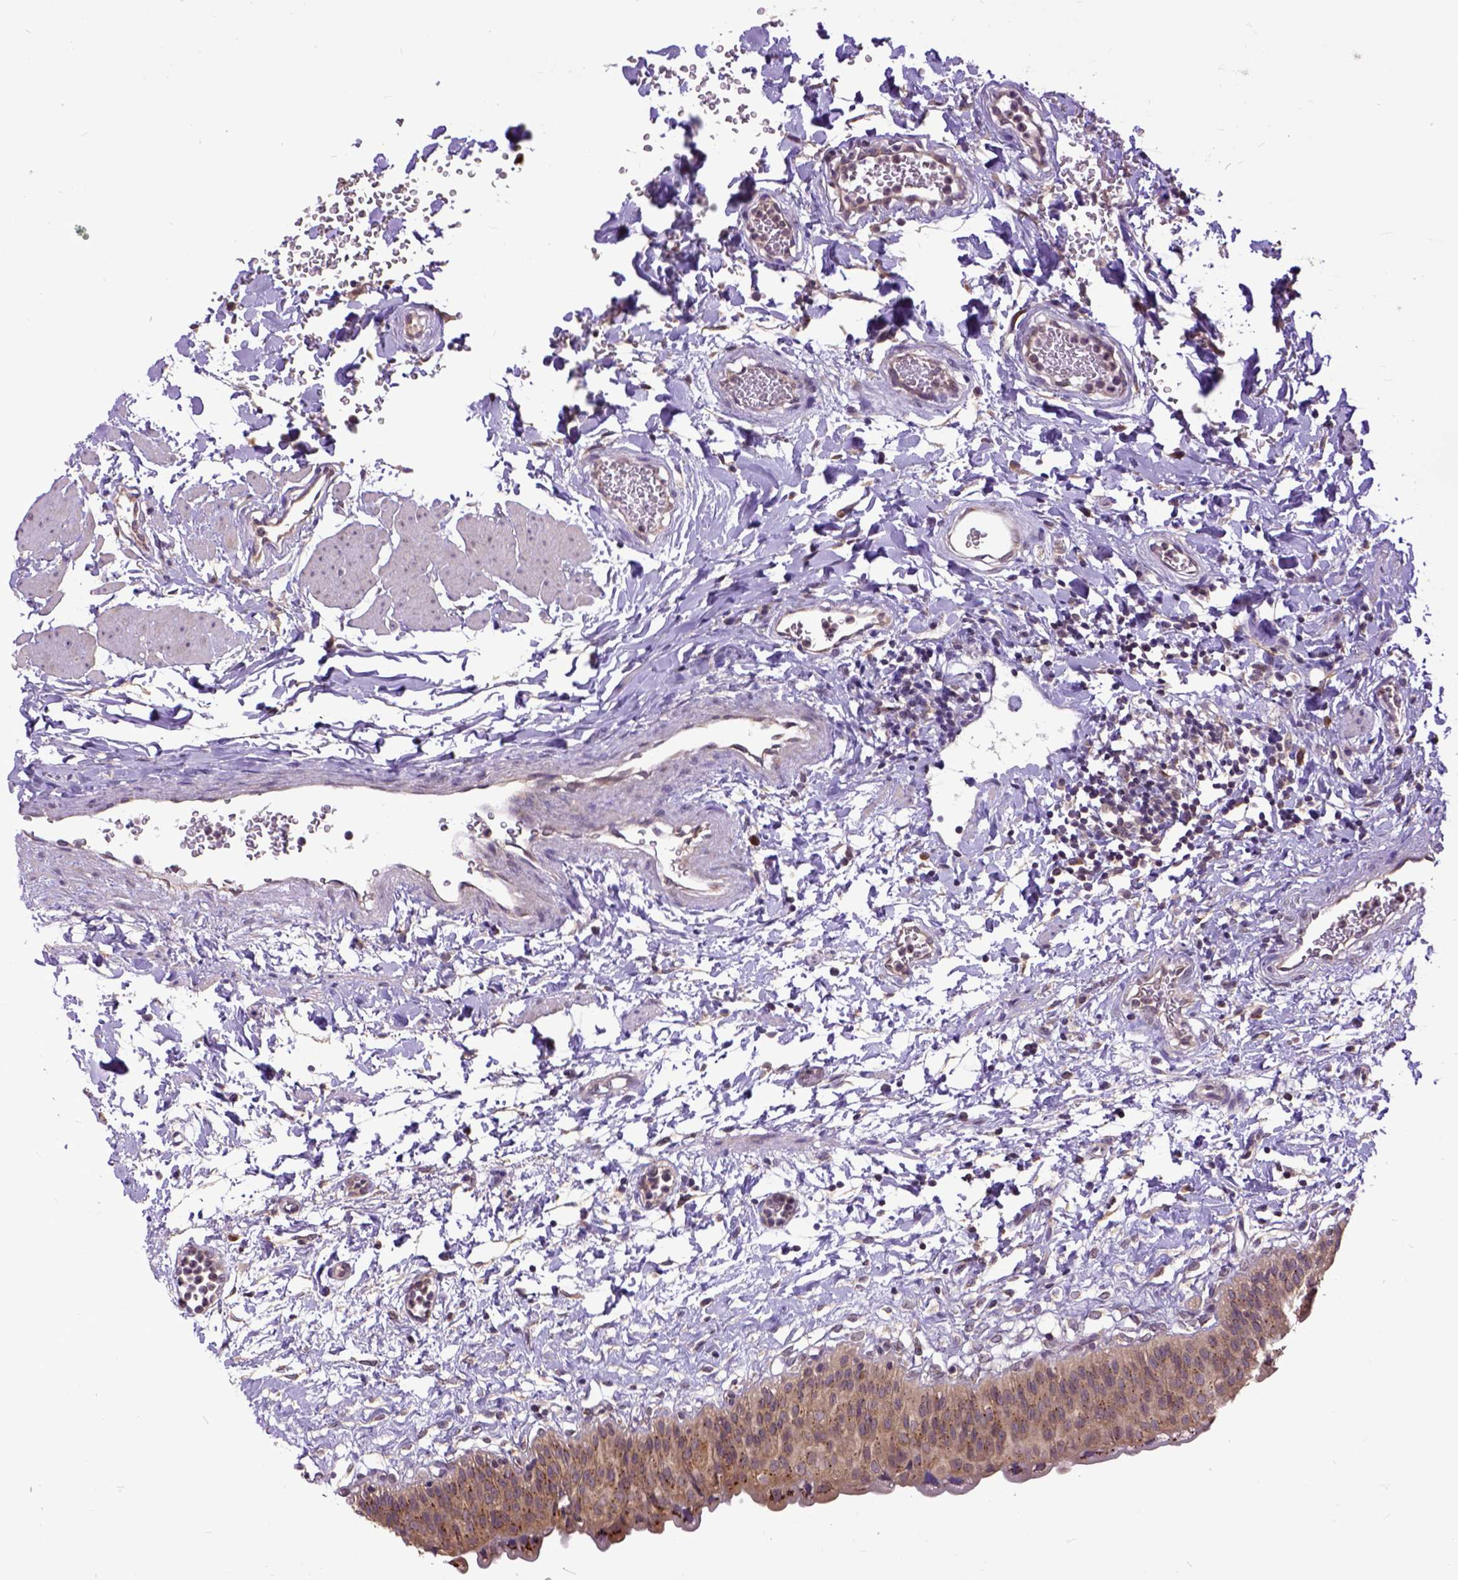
{"staining": {"intensity": "strong", "quantity": ">75%", "location": "cytoplasmic/membranous"}, "tissue": "urinary bladder", "cell_type": "Urothelial cells", "image_type": "normal", "snomed": [{"axis": "morphology", "description": "Normal tissue, NOS"}, {"axis": "topography", "description": "Urinary bladder"}], "caption": "Immunohistochemistry of benign human urinary bladder demonstrates high levels of strong cytoplasmic/membranous positivity in approximately >75% of urothelial cells.", "gene": "ARL1", "patient": {"sex": "male", "age": 55}}